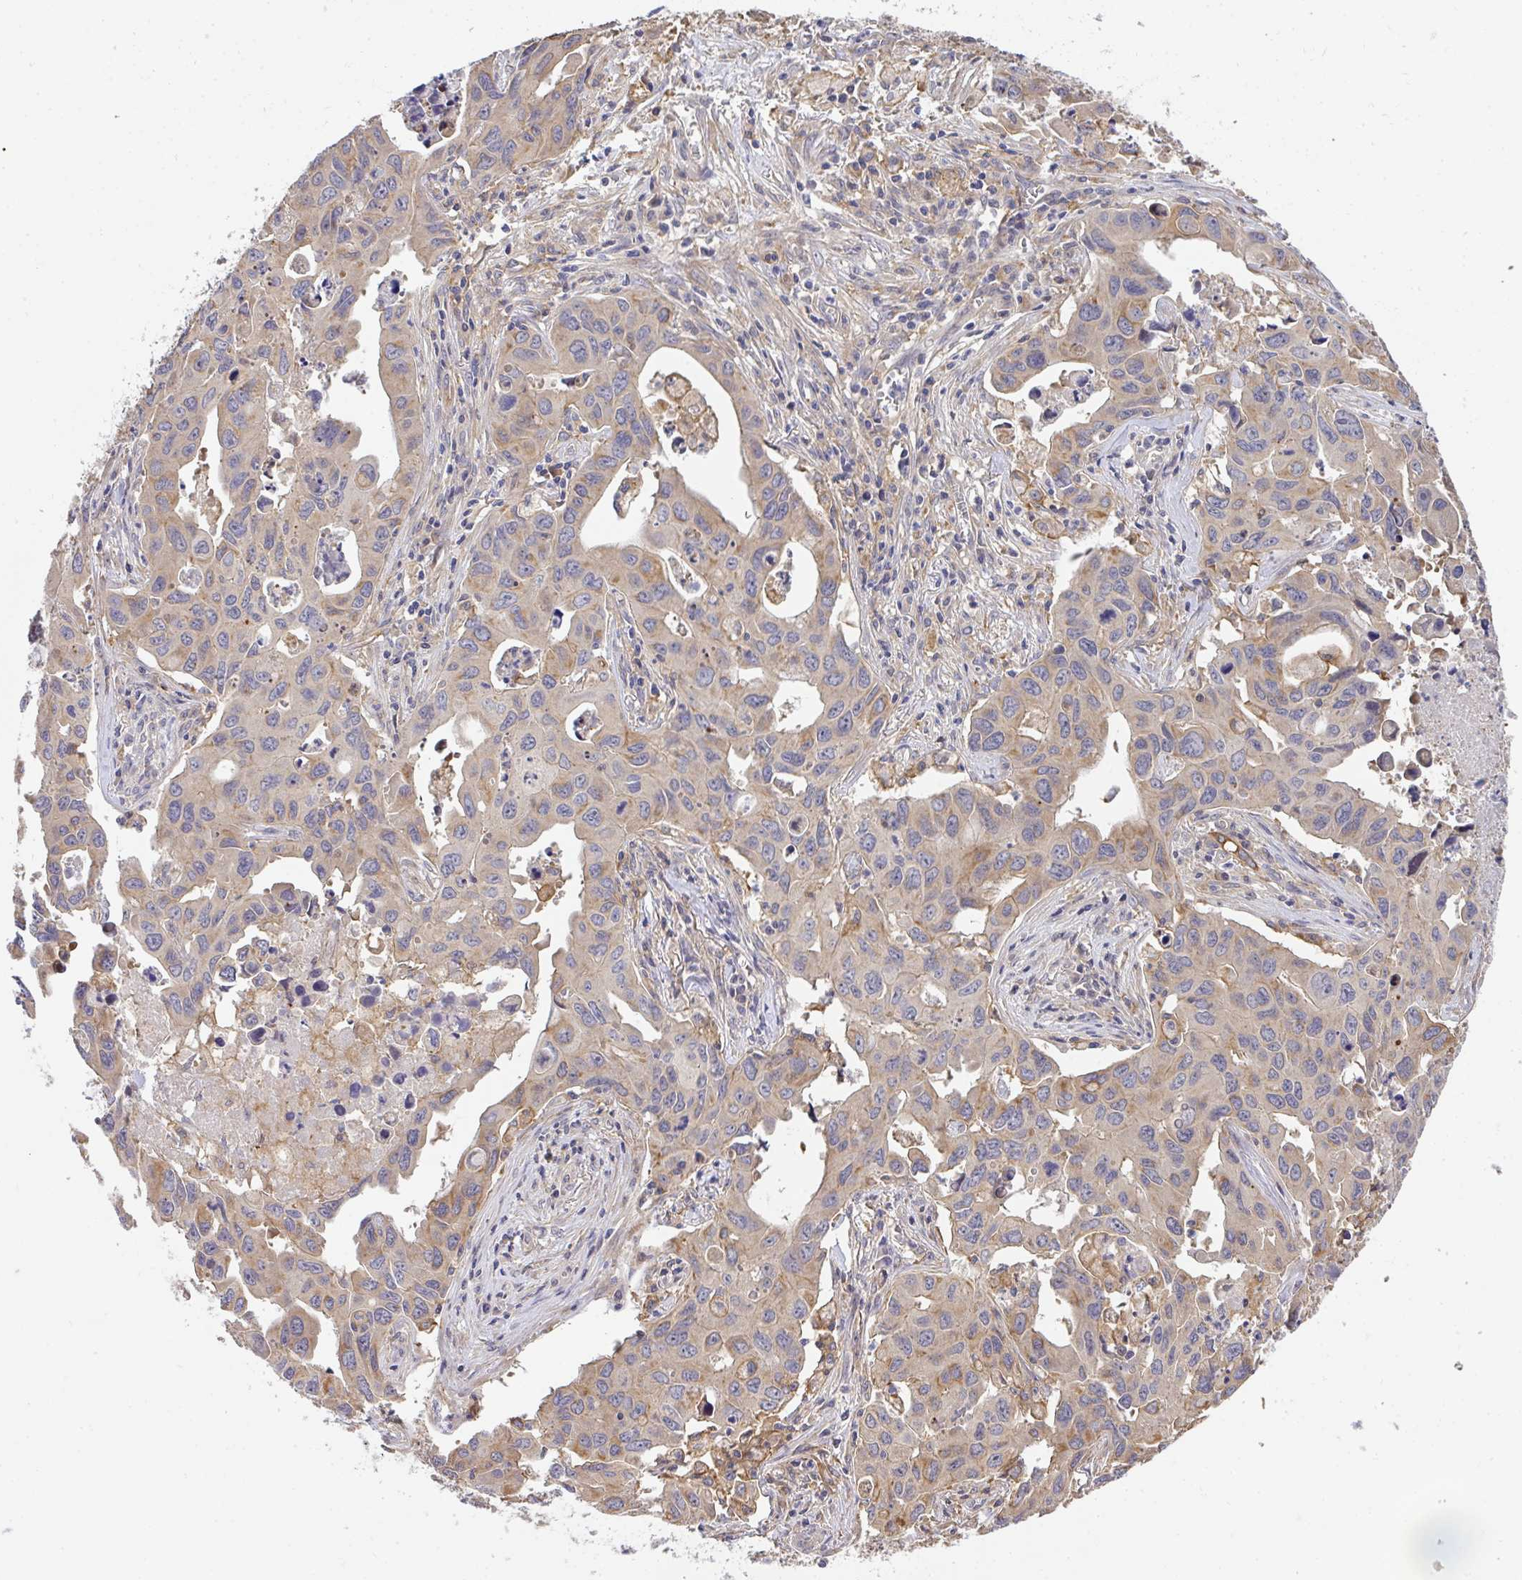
{"staining": {"intensity": "weak", "quantity": "25%-75%", "location": "cytoplasmic/membranous"}, "tissue": "lung cancer", "cell_type": "Tumor cells", "image_type": "cancer", "snomed": [{"axis": "morphology", "description": "Adenocarcinoma, NOS"}, {"axis": "topography", "description": "Lung"}], "caption": "DAB immunohistochemical staining of lung cancer reveals weak cytoplasmic/membranous protein positivity in about 25%-75% of tumor cells.", "gene": "EEF1AKMT1", "patient": {"sex": "male", "age": 64}}